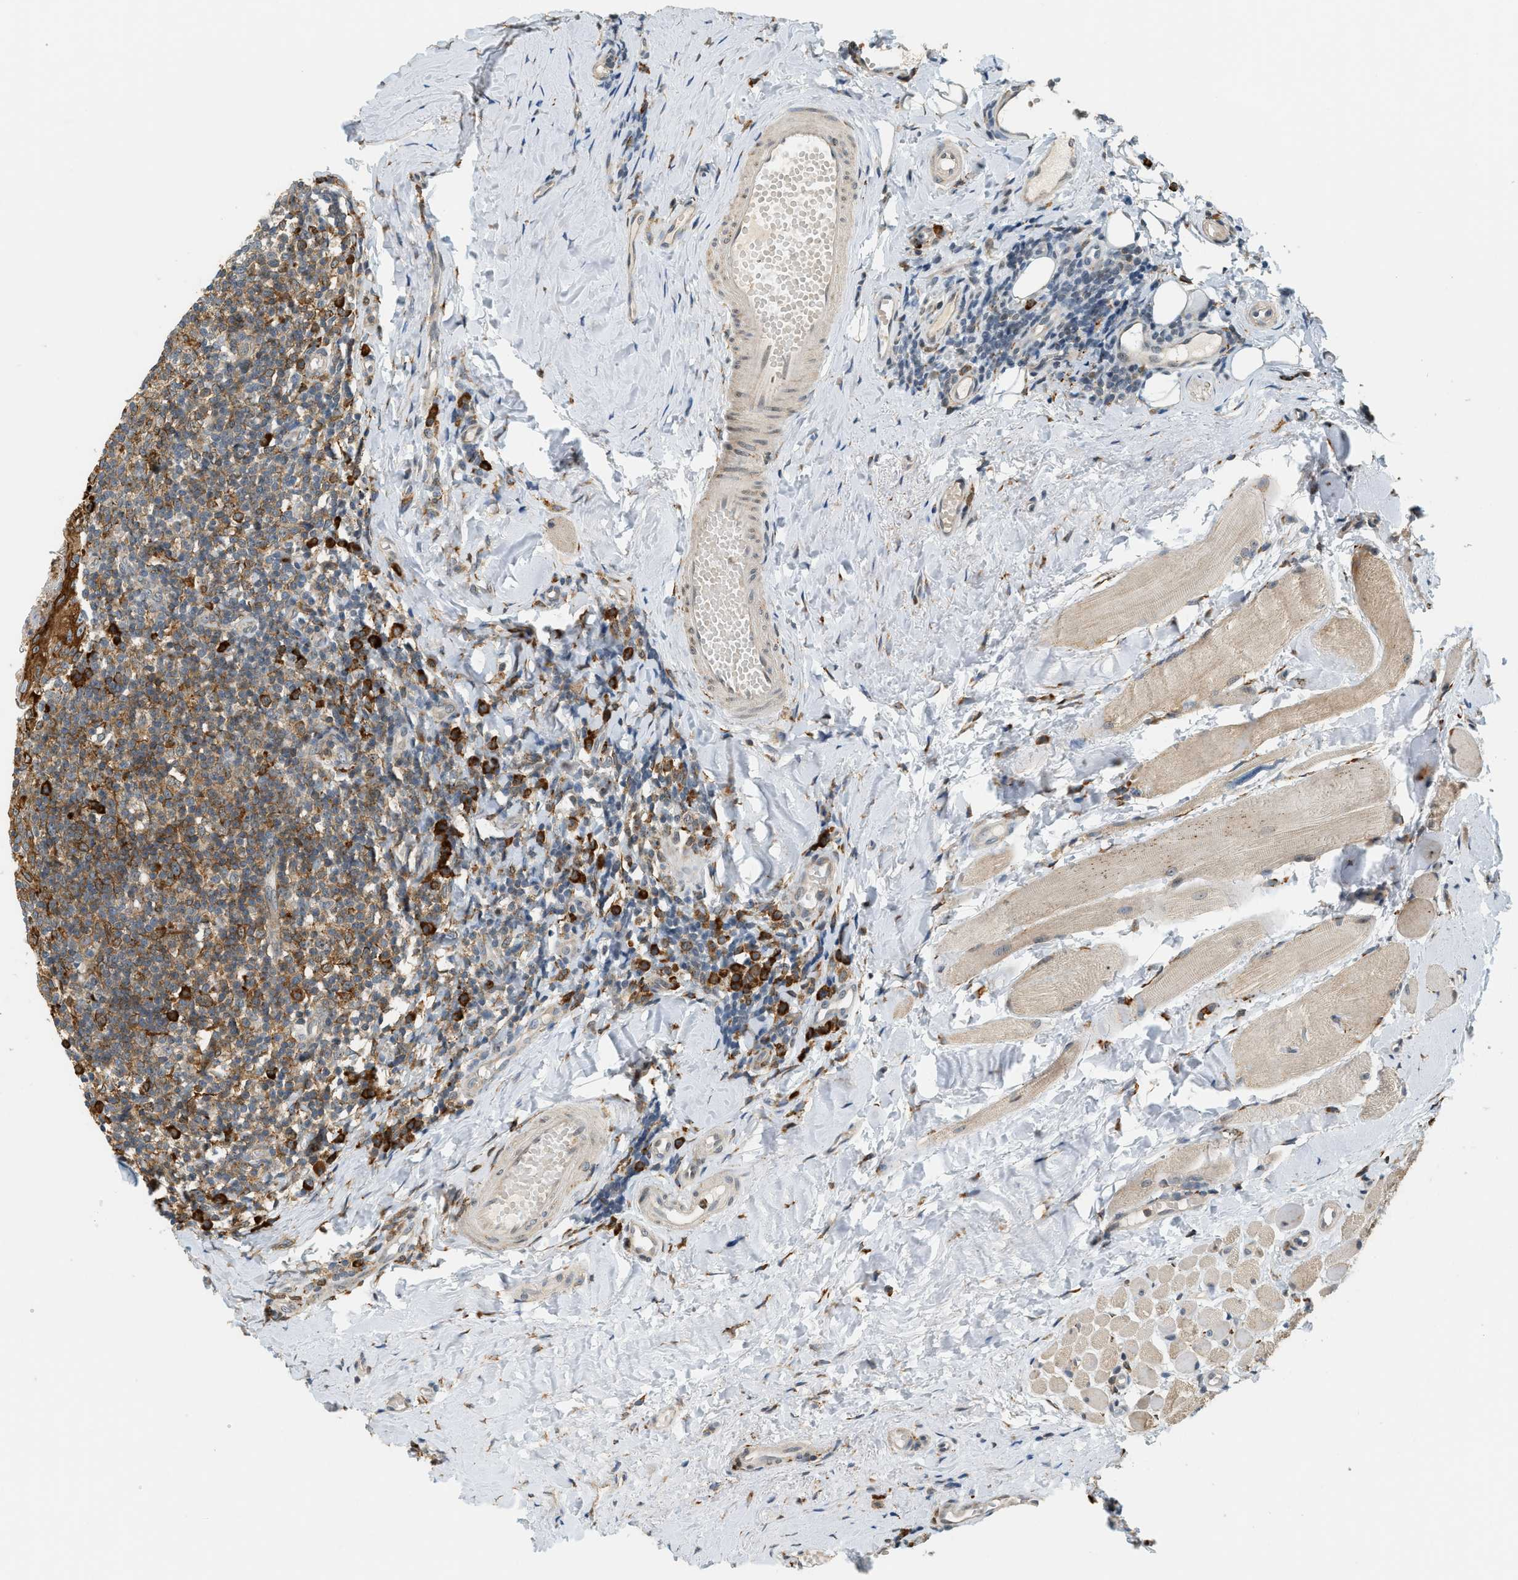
{"staining": {"intensity": "strong", "quantity": "25%-75%", "location": "cytoplasmic/membranous"}, "tissue": "tonsil", "cell_type": "Germinal center cells", "image_type": "normal", "snomed": [{"axis": "morphology", "description": "Normal tissue, NOS"}, {"axis": "topography", "description": "Tonsil"}], "caption": "Immunohistochemical staining of unremarkable tonsil displays 25%-75% levels of strong cytoplasmic/membranous protein expression in about 25%-75% of germinal center cells.", "gene": "SEMA4D", "patient": {"sex": "female", "age": 19}}